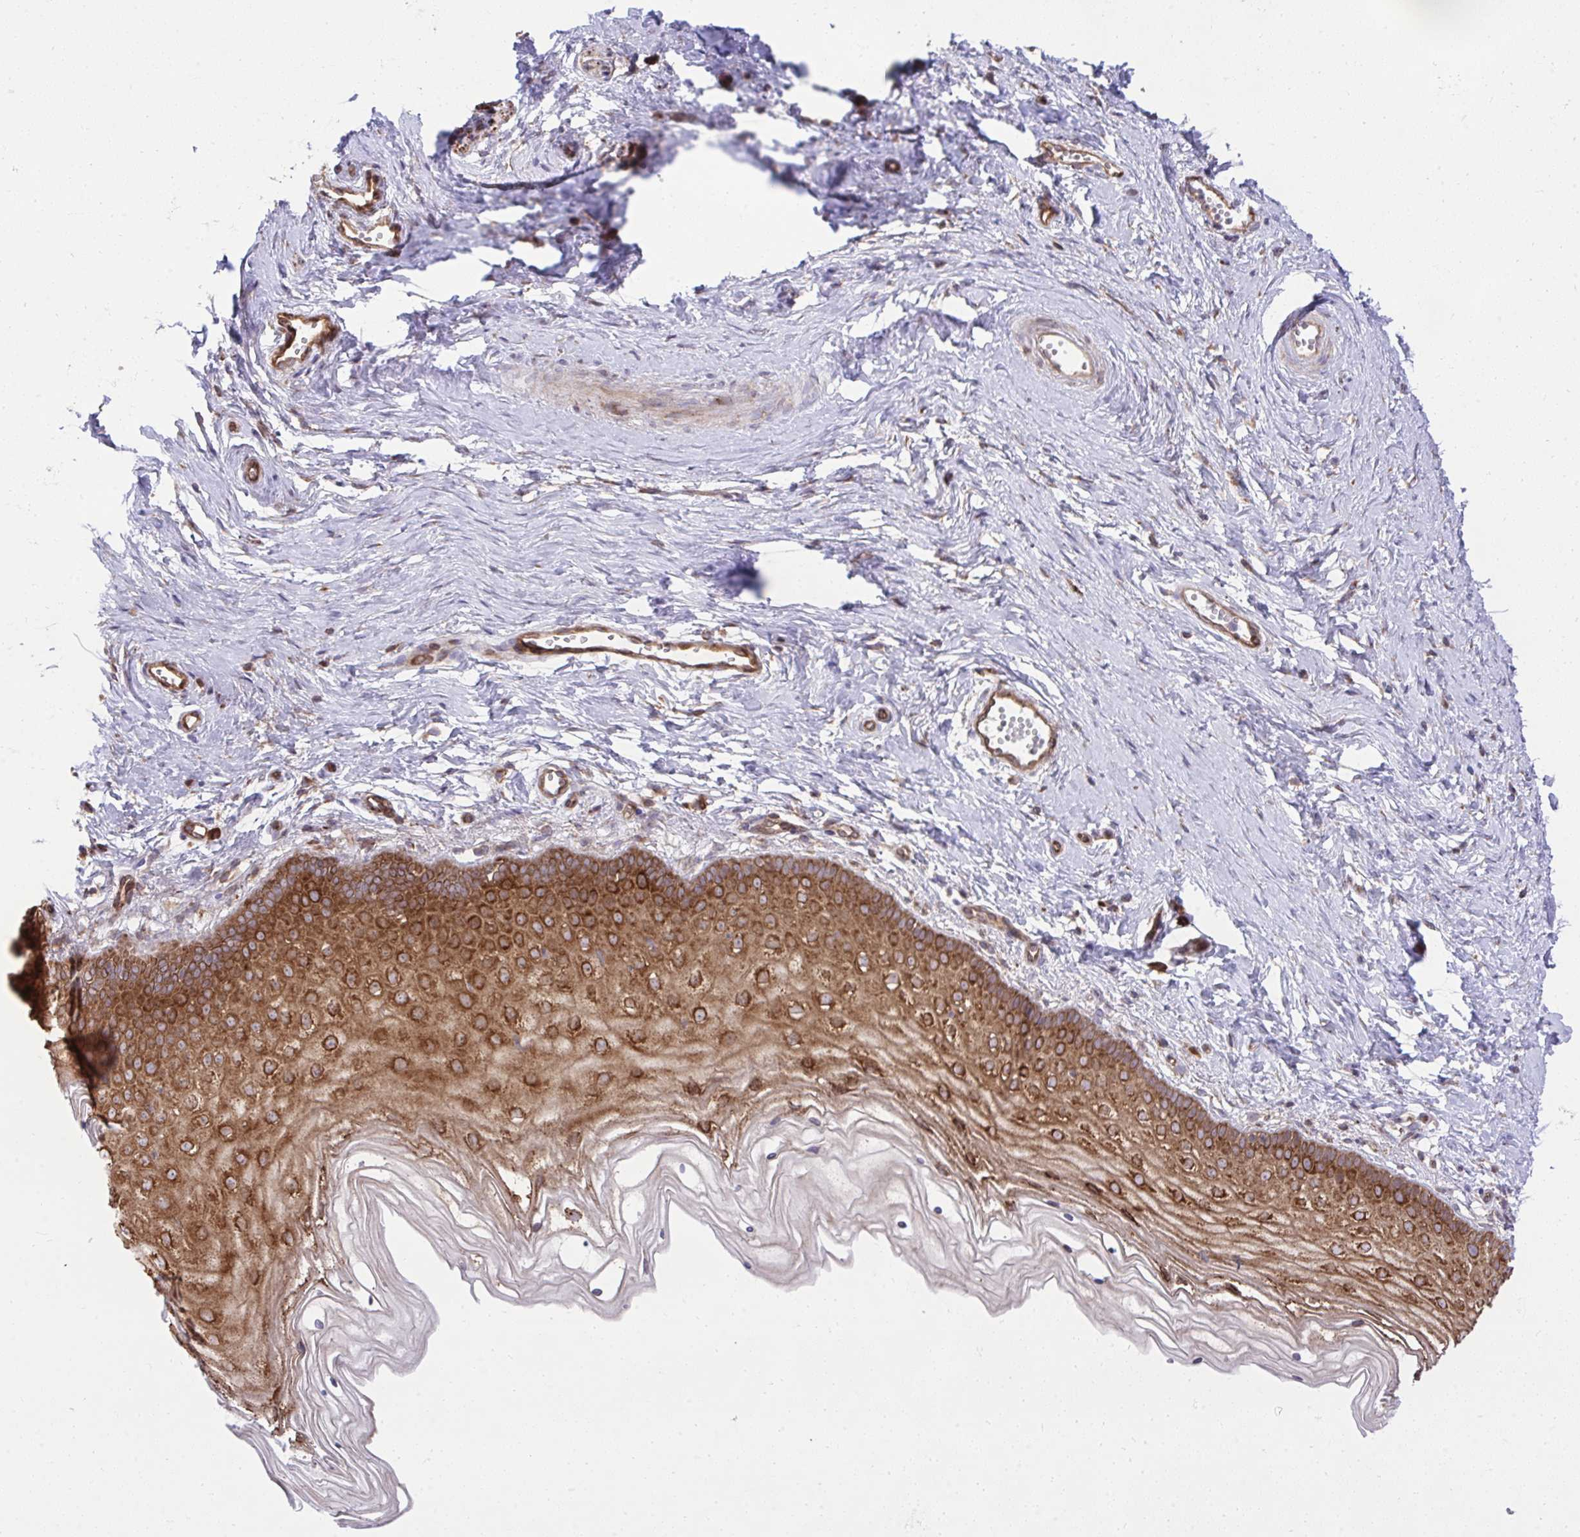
{"staining": {"intensity": "strong", "quantity": ">75%", "location": "cytoplasmic/membranous"}, "tissue": "vagina", "cell_type": "Squamous epithelial cells", "image_type": "normal", "snomed": [{"axis": "morphology", "description": "Normal tissue, NOS"}, {"axis": "topography", "description": "Vagina"}], "caption": "A histopathology image of vagina stained for a protein reveals strong cytoplasmic/membranous brown staining in squamous epithelial cells. The staining was performed using DAB to visualize the protein expression in brown, while the nuclei were stained in blue with hematoxylin (Magnification: 20x).", "gene": "NMNAT3", "patient": {"sex": "female", "age": 38}}